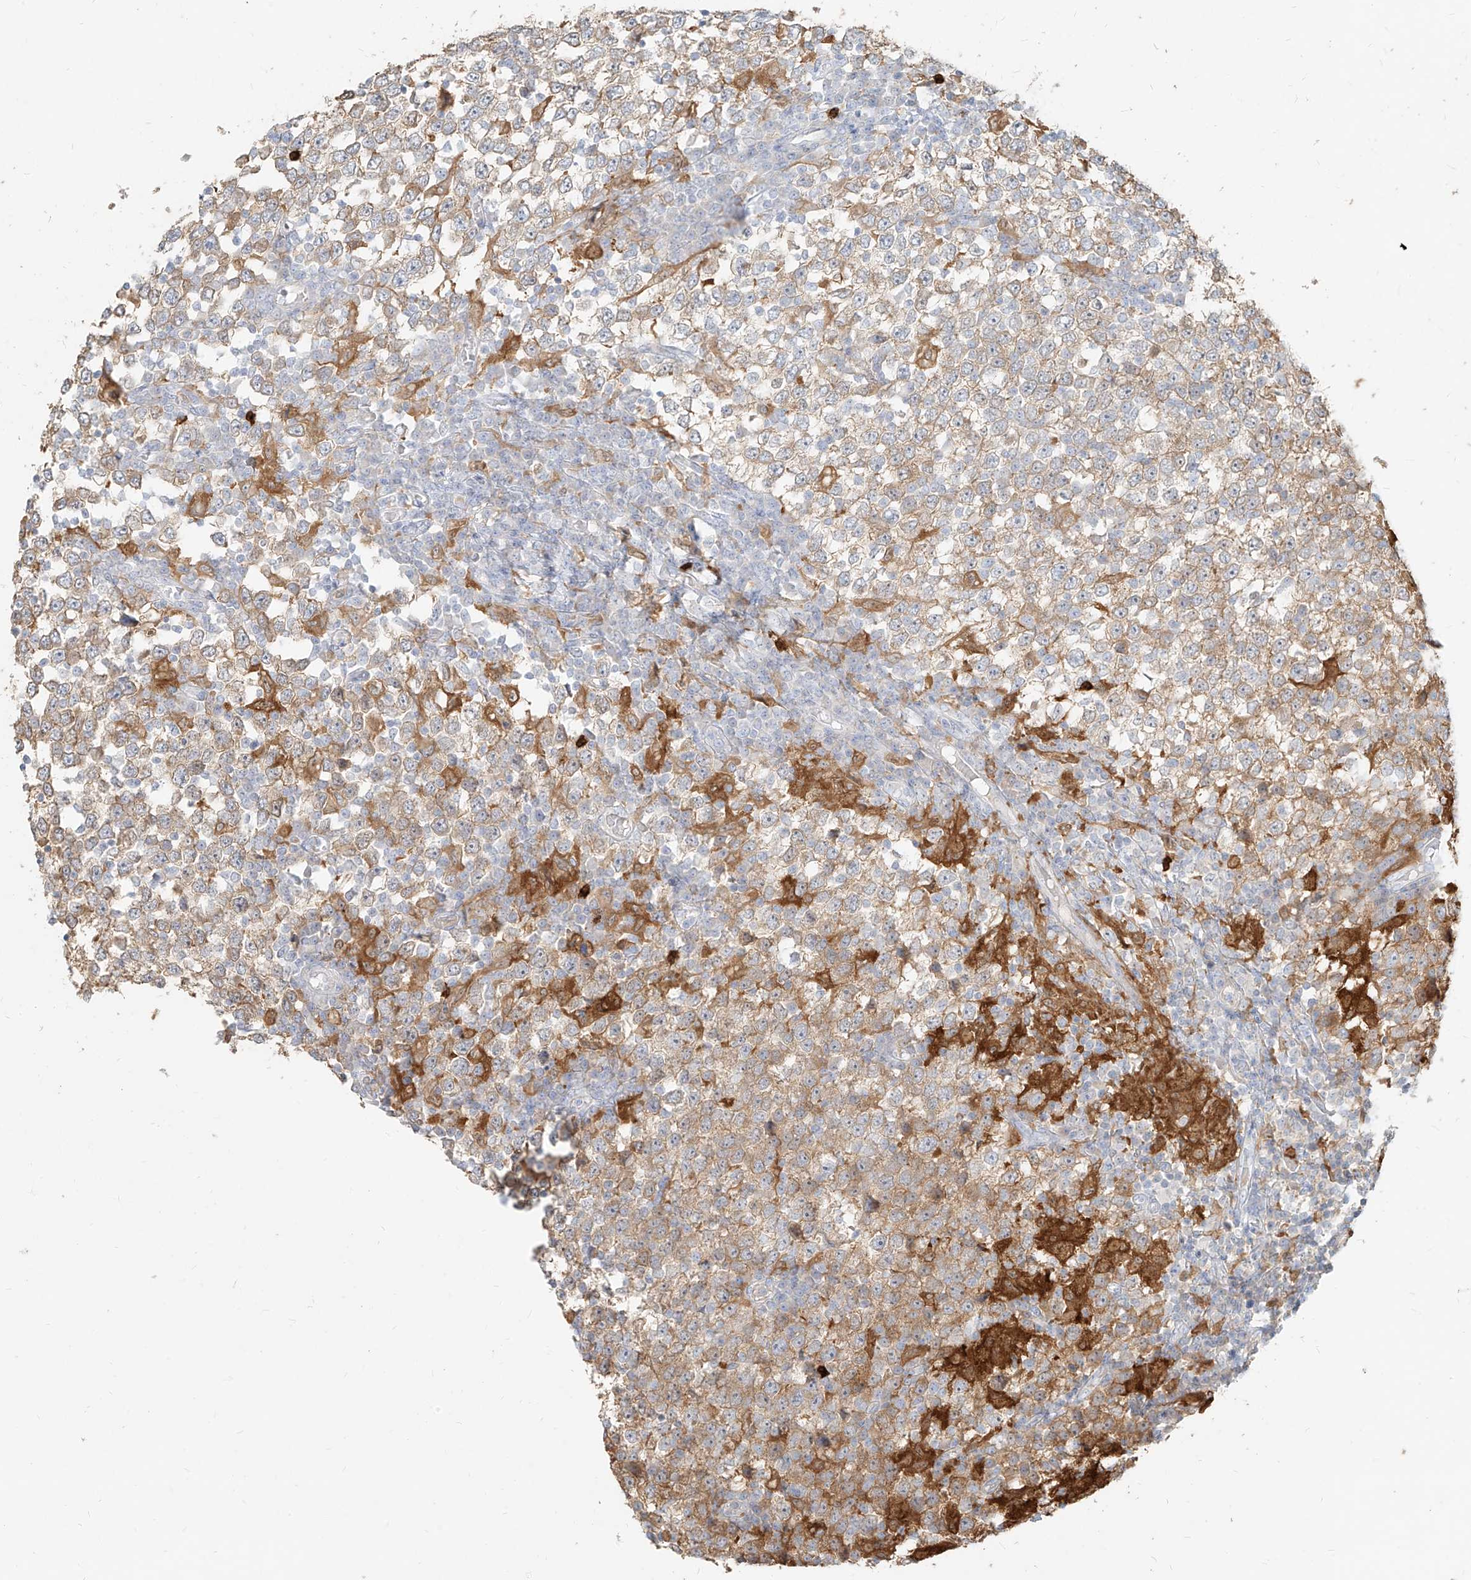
{"staining": {"intensity": "weak", "quantity": "25%-75%", "location": "cytoplasmic/membranous"}, "tissue": "testis cancer", "cell_type": "Tumor cells", "image_type": "cancer", "snomed": [{"axis": "morphology", "description": "Seminoma, NOS"}, {"axis": "topography", "description": "Testis"}], "caption": "This image exhibits immunohistochemistry staining of seminoma (testis), with low weak cytoplasmic/membranous expression in approximately 25%-75% of tumor cells.", "gene": "PGD", "patient": {"sex": "male", "age": 65}}